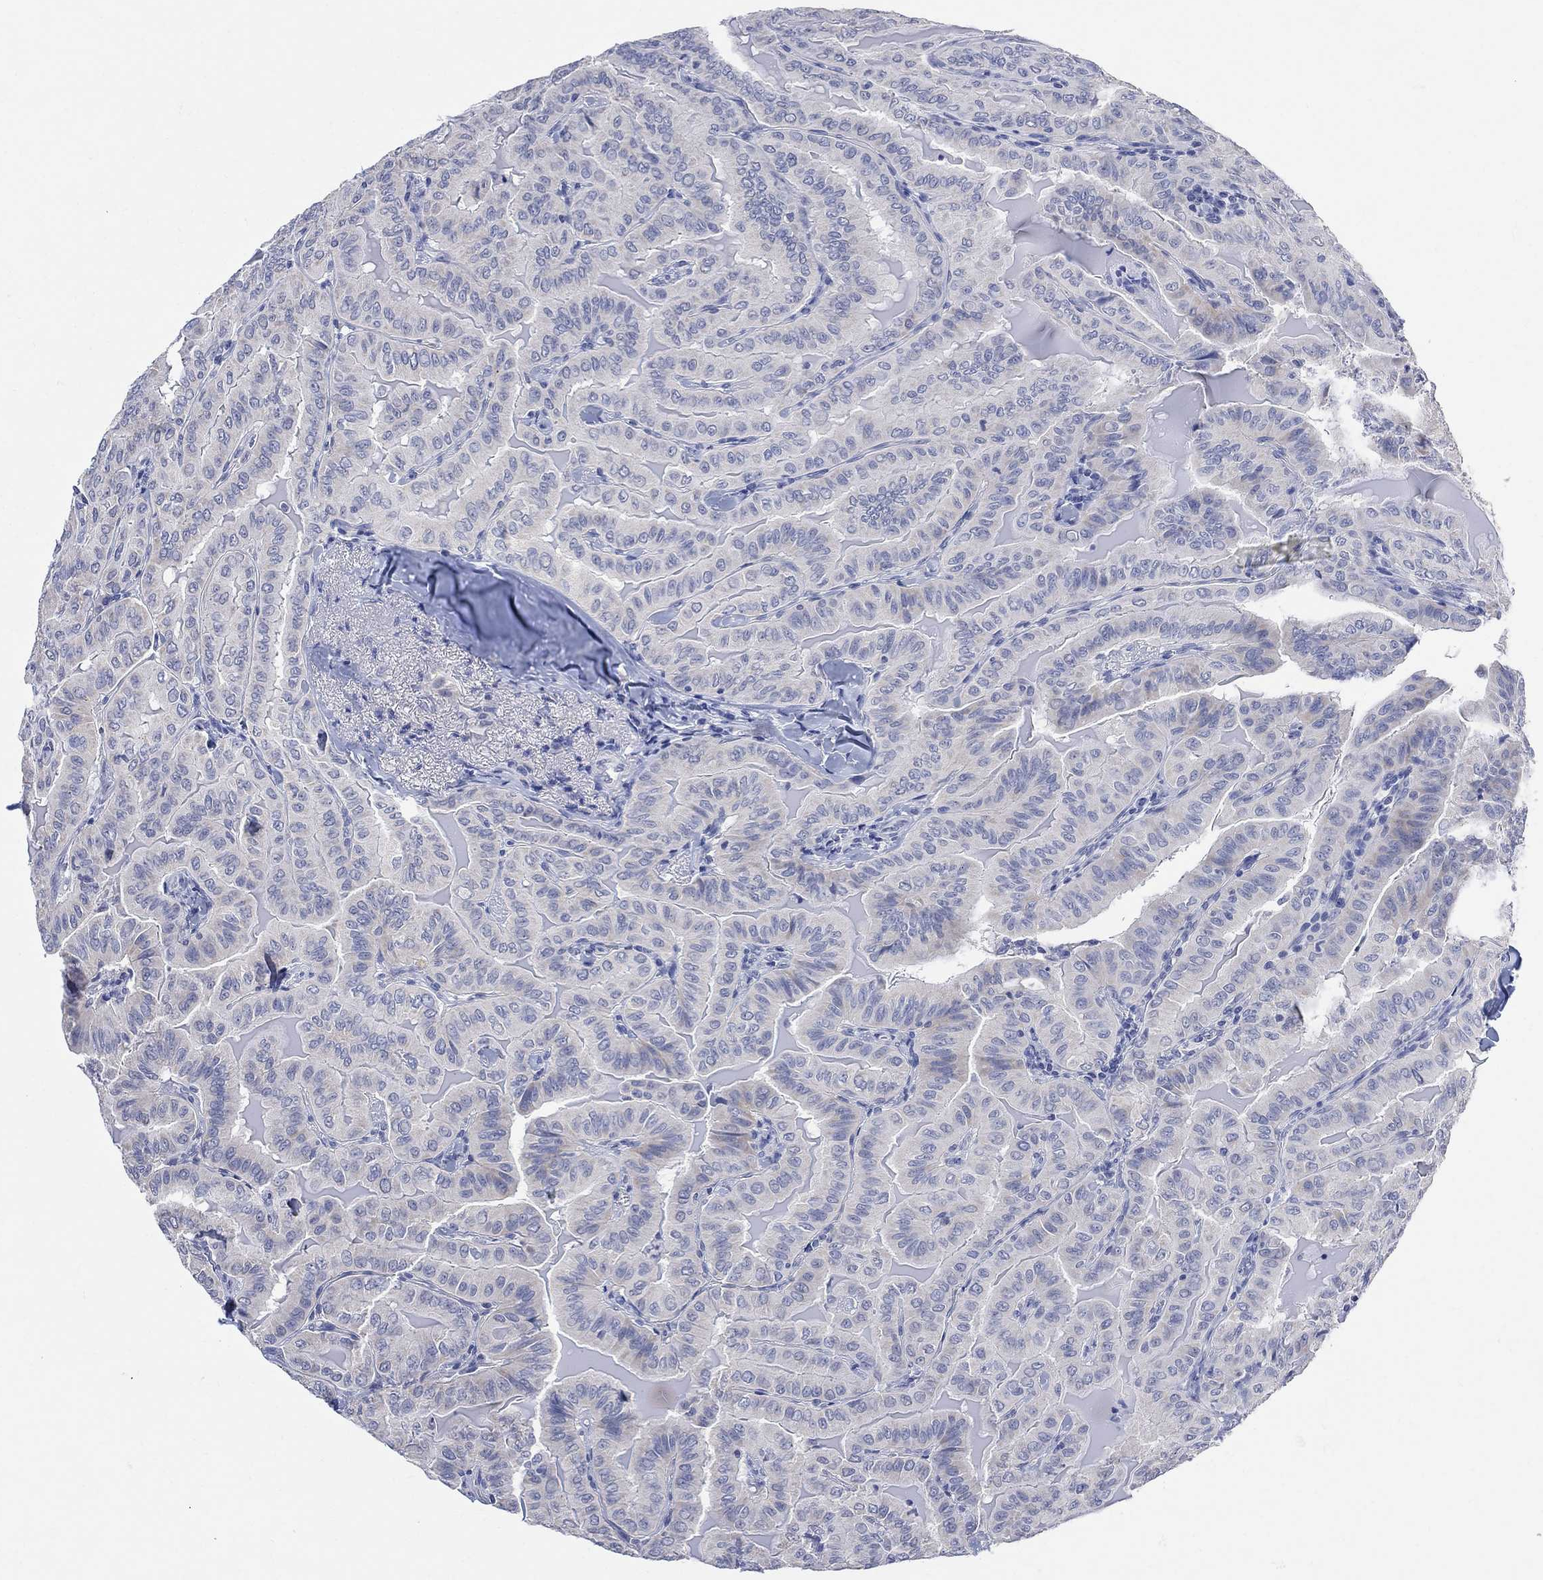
{"staining": {"intensity": "negative", "quantity": "none", "location": "none"}, "tissue": "thyroid cancer", "cell_type": "Tumor cells", "image_type": "cancer", "snomed": [{"axis": "morphology", "description": "Papillary adenocarcinoma, NOS"}, {"axis": "topography", "description": "Thyroid gland"}], "caption": "IHC micrograph of human thyroid cancer stained for a protein (brown), which exhibits no positivity in tumor cells. (DAB (3,3'-diaminobenzidine) immunohistochemistry (IHC) with hematoxylin counter stain).", "gene": "FBP2", "patient": {"sex": "female", "age": 68}}